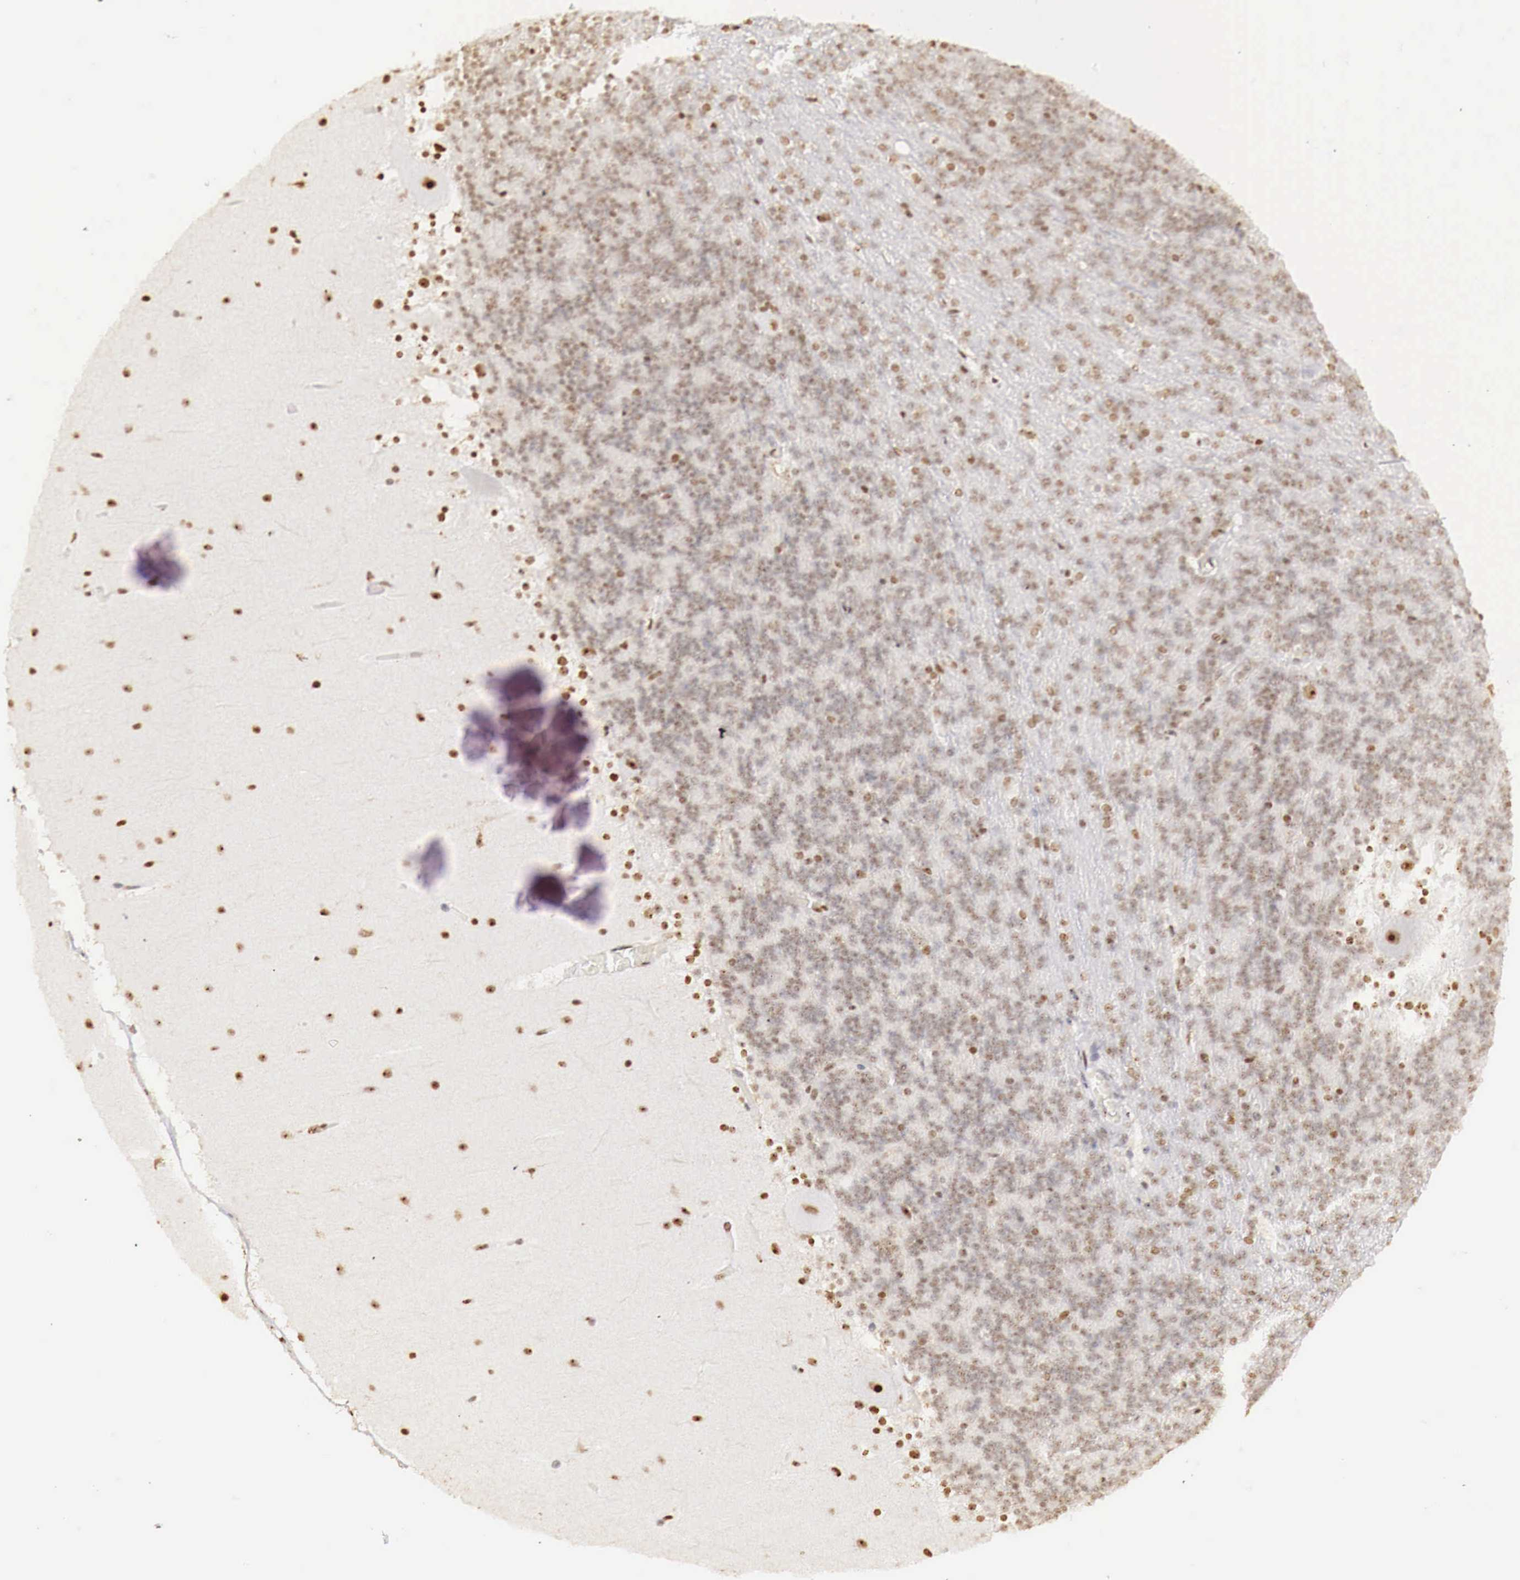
{"staining": {"intensity": "strong", "quantity": ">75%", "location": "nuclear"}, "tissue": "cerebellum", "cell_type": "Cells in granular layer", "image_type": "normal", "snomed": [{"axis": "morphology", "description": "Normal tissue, NOS"}, {"axis": "topography", "description": "Cerebellum"}], "caption": "IHC (DAB) staining of benign human cerebellum displays strong nuclear protein positivity in about >75% of cells in granular layer.", "gene": "DKC1", "patient": {"sex": "female", "age": 19}}